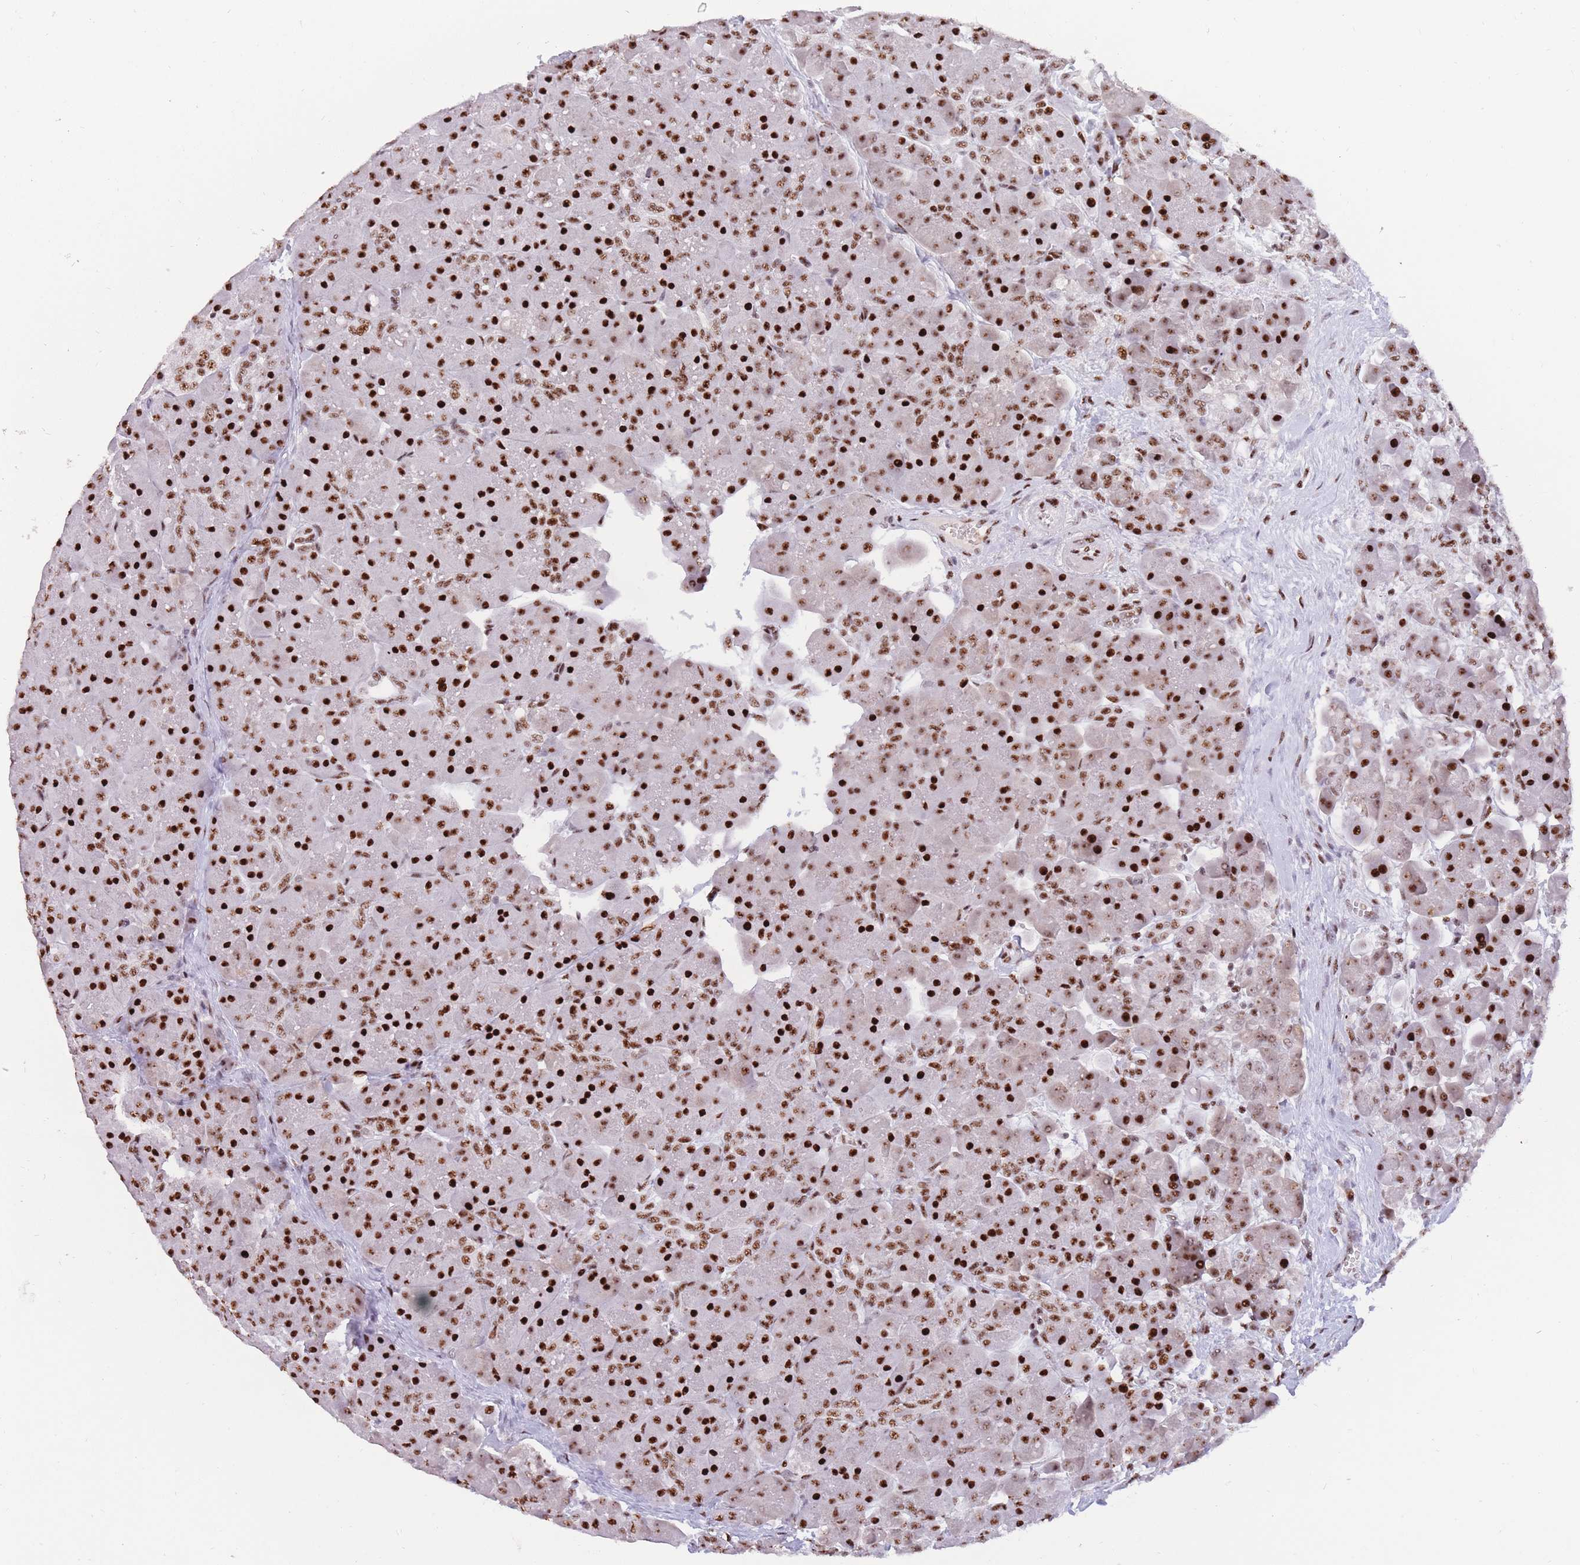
{"staining": {"intensity": "strong", "quantity": ">75%", "location": "nuclear"}, "tissue": "pancreas", "cell_type": "Exocrine glandular cells", "image_type": "normal", "snomed": [{"axis": "morphology", "description": "Normal tissue, NOS"}, {"axis": "topography", "description": "Pancreas"}], "caption": "Protein expression analysis of normal human pancreas reveals strong nuclear staining in approximately >75% of exocrine glandular cells.", "gene": "TMEM35B", "patient": {"sex": "male", "age": 66}}